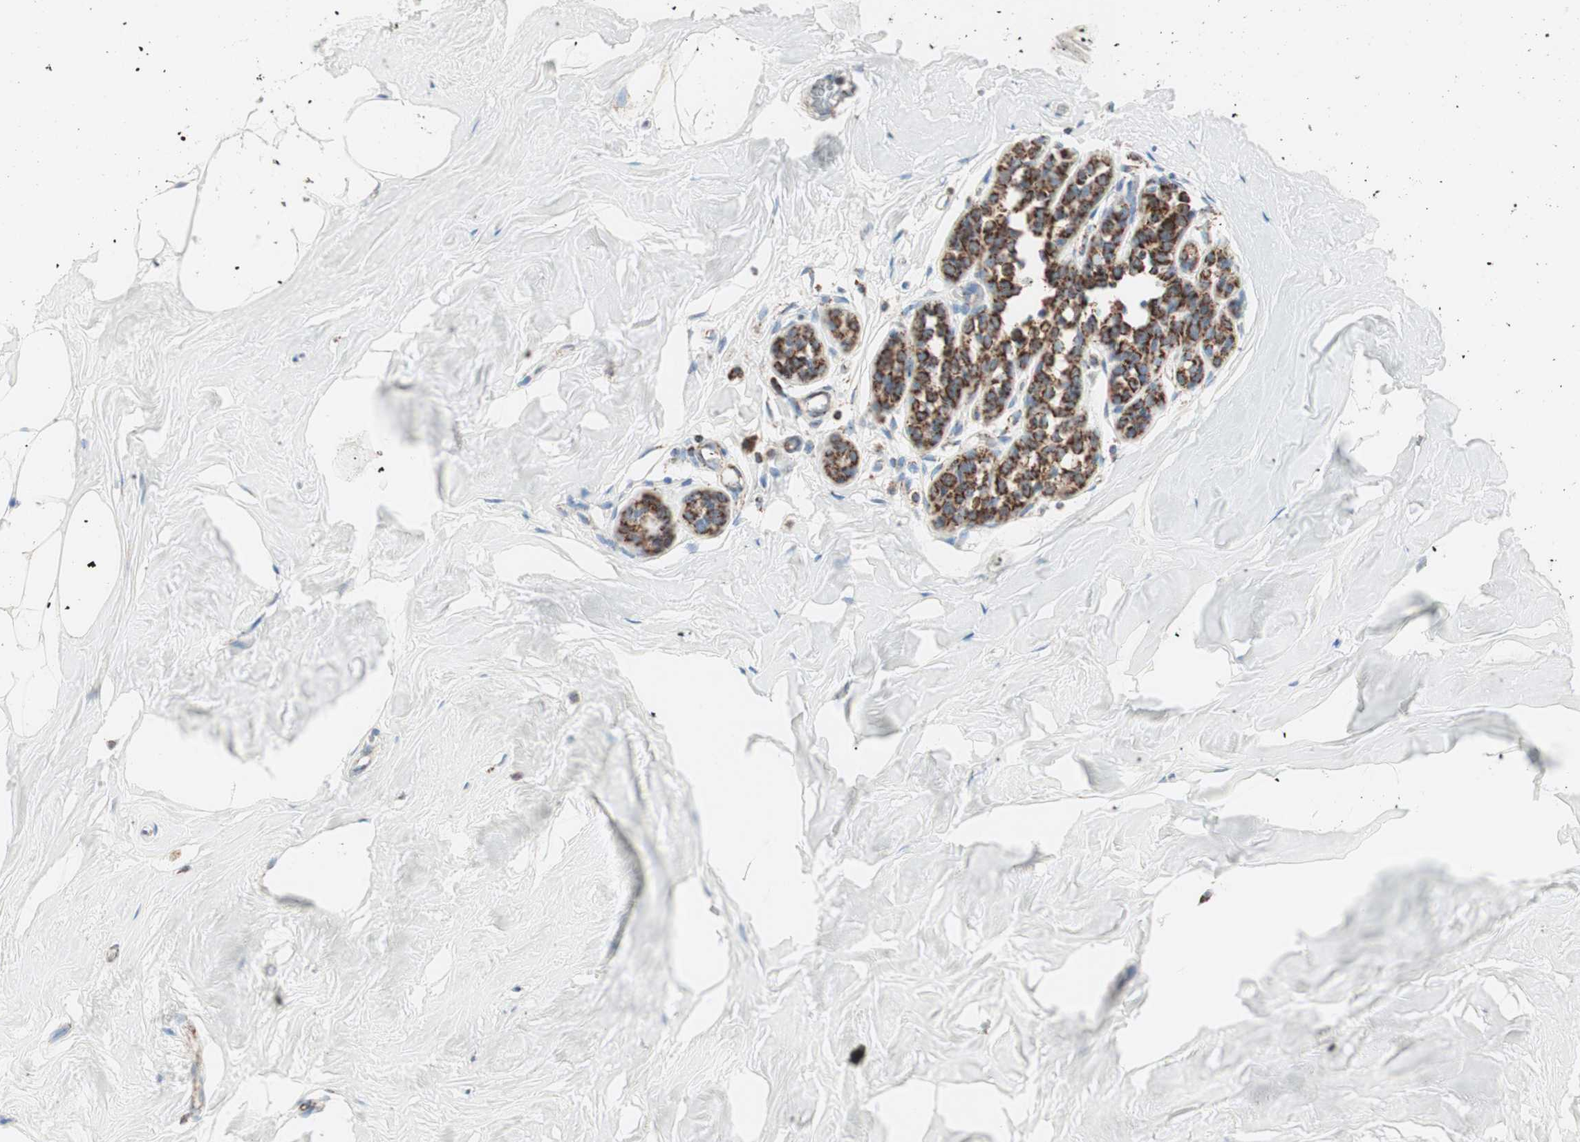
{"staining": {"intensity": "moderate", "quantity": ">75%", "location": "cytoplasmic/membranous"}, "tissue": "breast", "cell_type": "Adipocytes", "image_type": "normal", "snomed": [{"axis": "morphology", "description": "Normal tissue, NOS"}, {"axis": "topography", "description": "Breast"}], "caption": "Brown immunohistochemical staining in unremarkable human breast demonstrates moderate cytoplasmic/membranous positivity in about >75% of adipocytes.", "gene": "TOMM20", "patient": {"sex": "female", "age": 75}}